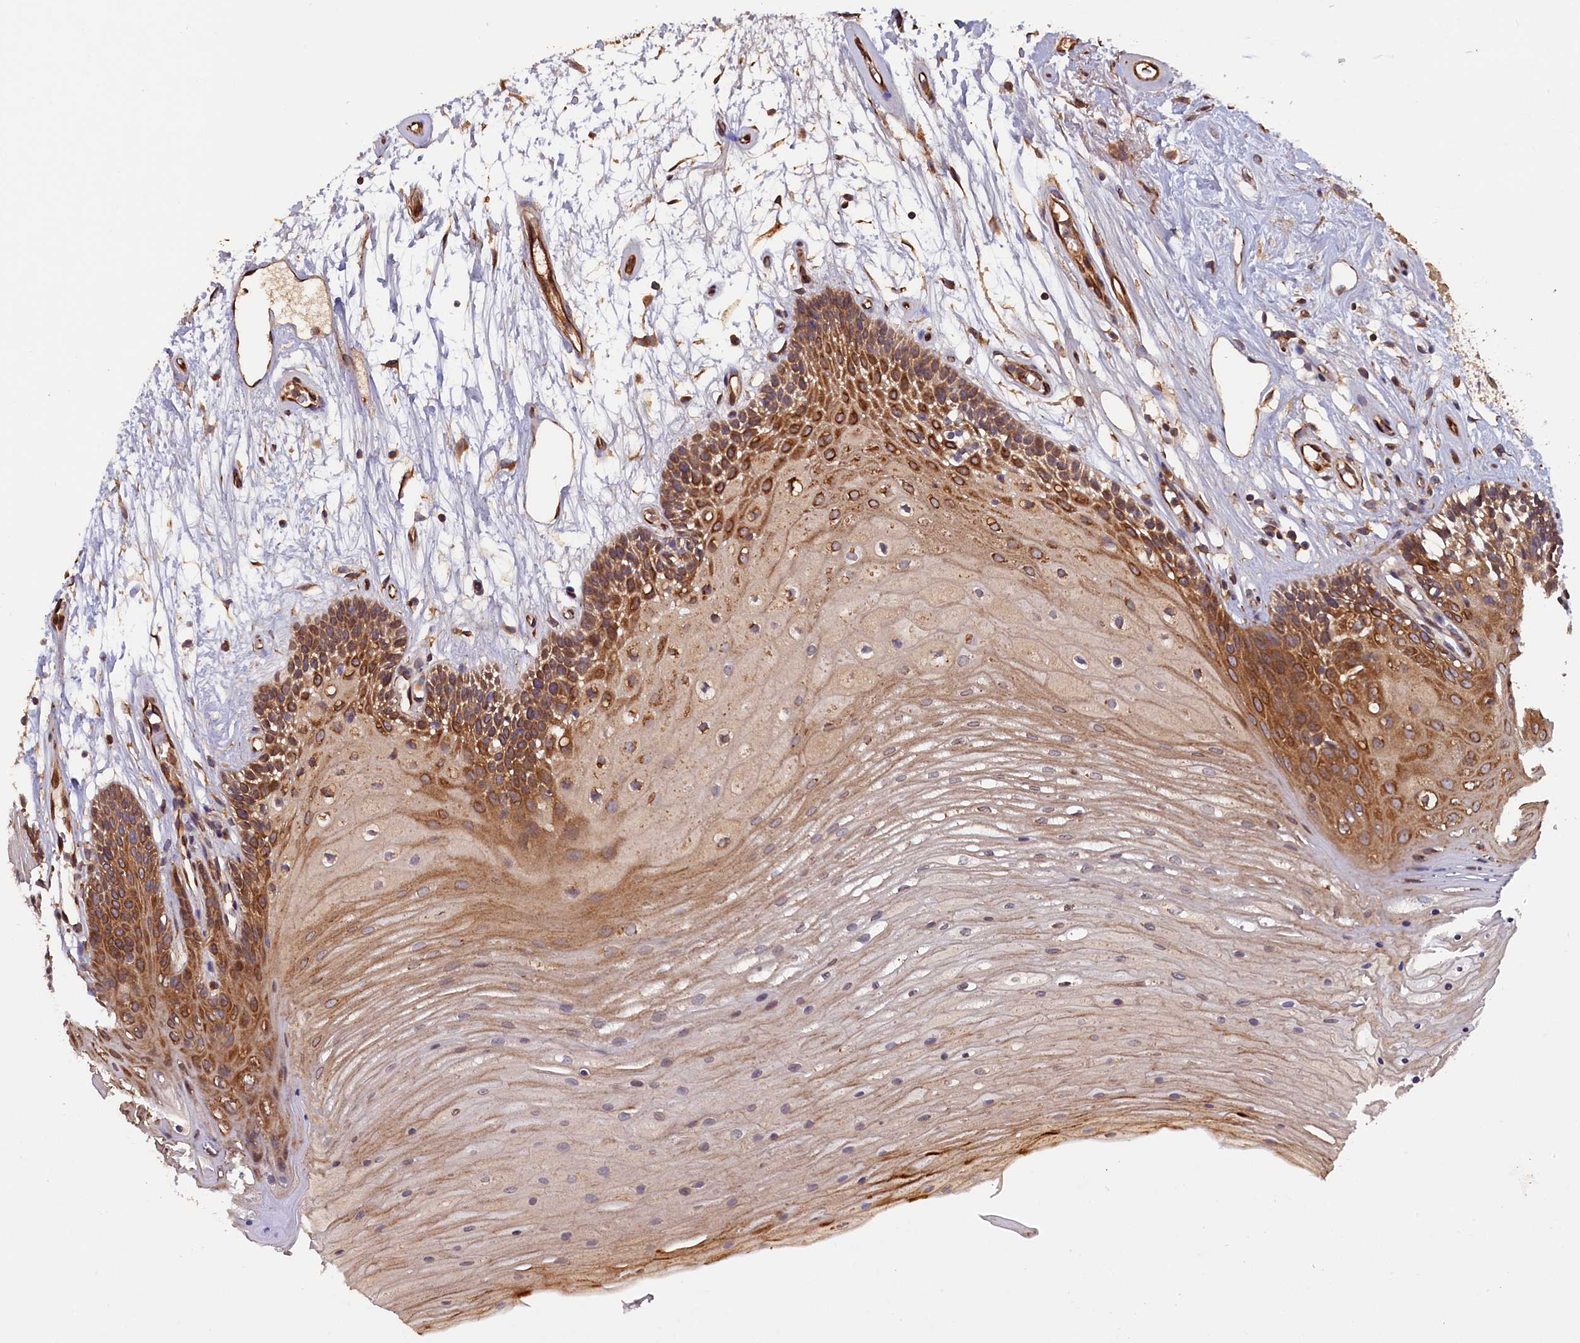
{"staining": {"intensity": "moderate", "quantity": ">75%", "location": "cytoplasmic/membranous"}, "tissue": "oral mucosa", "cell_type": "Squamous epithelial cells", "image_type": "normal", "snomed": [{"axis": "morphology", "description": "Normal tissue, NOS"}, {"axis": "topography", "description": "Oral tissue"}], "caption": "A high-resolution micrograph shows immunohistochemistry (IHC) staining of unremarkable oral mucosa, which shows moderate cytoplasmic/membranous positivity in approximately >75% of squamous epithelial cells. The staining is performed using DAB (3,3'-diaminobenzidine) brown chromogen to label protein expression. The nuclei are counter-stained blue using hematoxylin.", "gene": "GREB1L", "patient": {"sex": "female", "age": 80}}